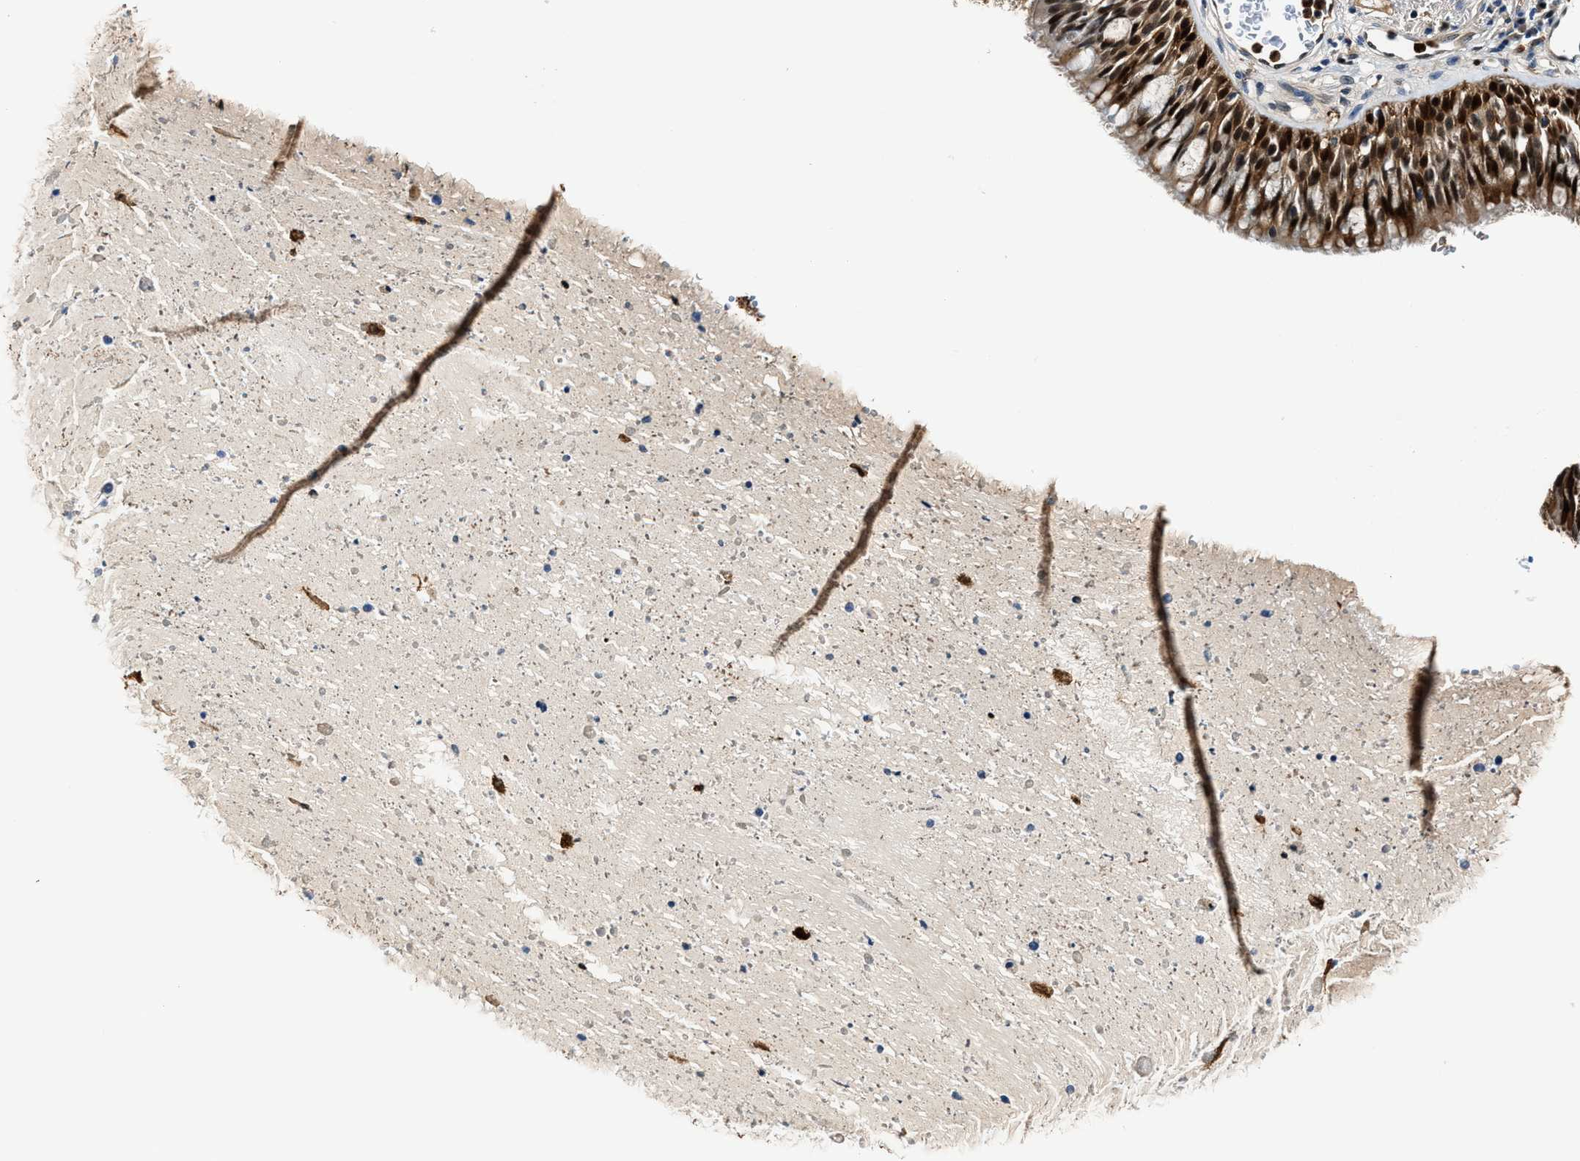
{"staining": {"intensity": "strong", "quantity": ">75%", "location": "cytoplasmic/membranous,nuclear"}, "tissue": "bronchus", "cell_type": "Respiratory epithelial cells", "image_type": "normal", "snomed": [{"axis": "morphology", "description": "Normal tissue, NOS"}, {"axis": "morphology", "description": "Adenocarcinoma, NOS"}, {"axis": "morphology", "description": "Adenocarcinoma, metastatic, NOS"}, {"axis": "topography", "description": "Lymph node"}, {"axis": "topography", "description": "Bronchus"}, {"axis": "topography", "description": "Lung"}], "caption": "Immunohistochemistry (IHC) staining of normal bronchus, which shows high levels of strong cytoplasmic/membranous,nuclear expression in about >75% of respiratory epithelial cells indicating strong cytoplasmic/membranous,nuclear protein expression. The staining was performed using DAB (brown) for protein detection and nuclei were counterstained in hematoxylin (blue).", "gene": "LTA4H", "patient": {"sex": "female", "age": 54}}